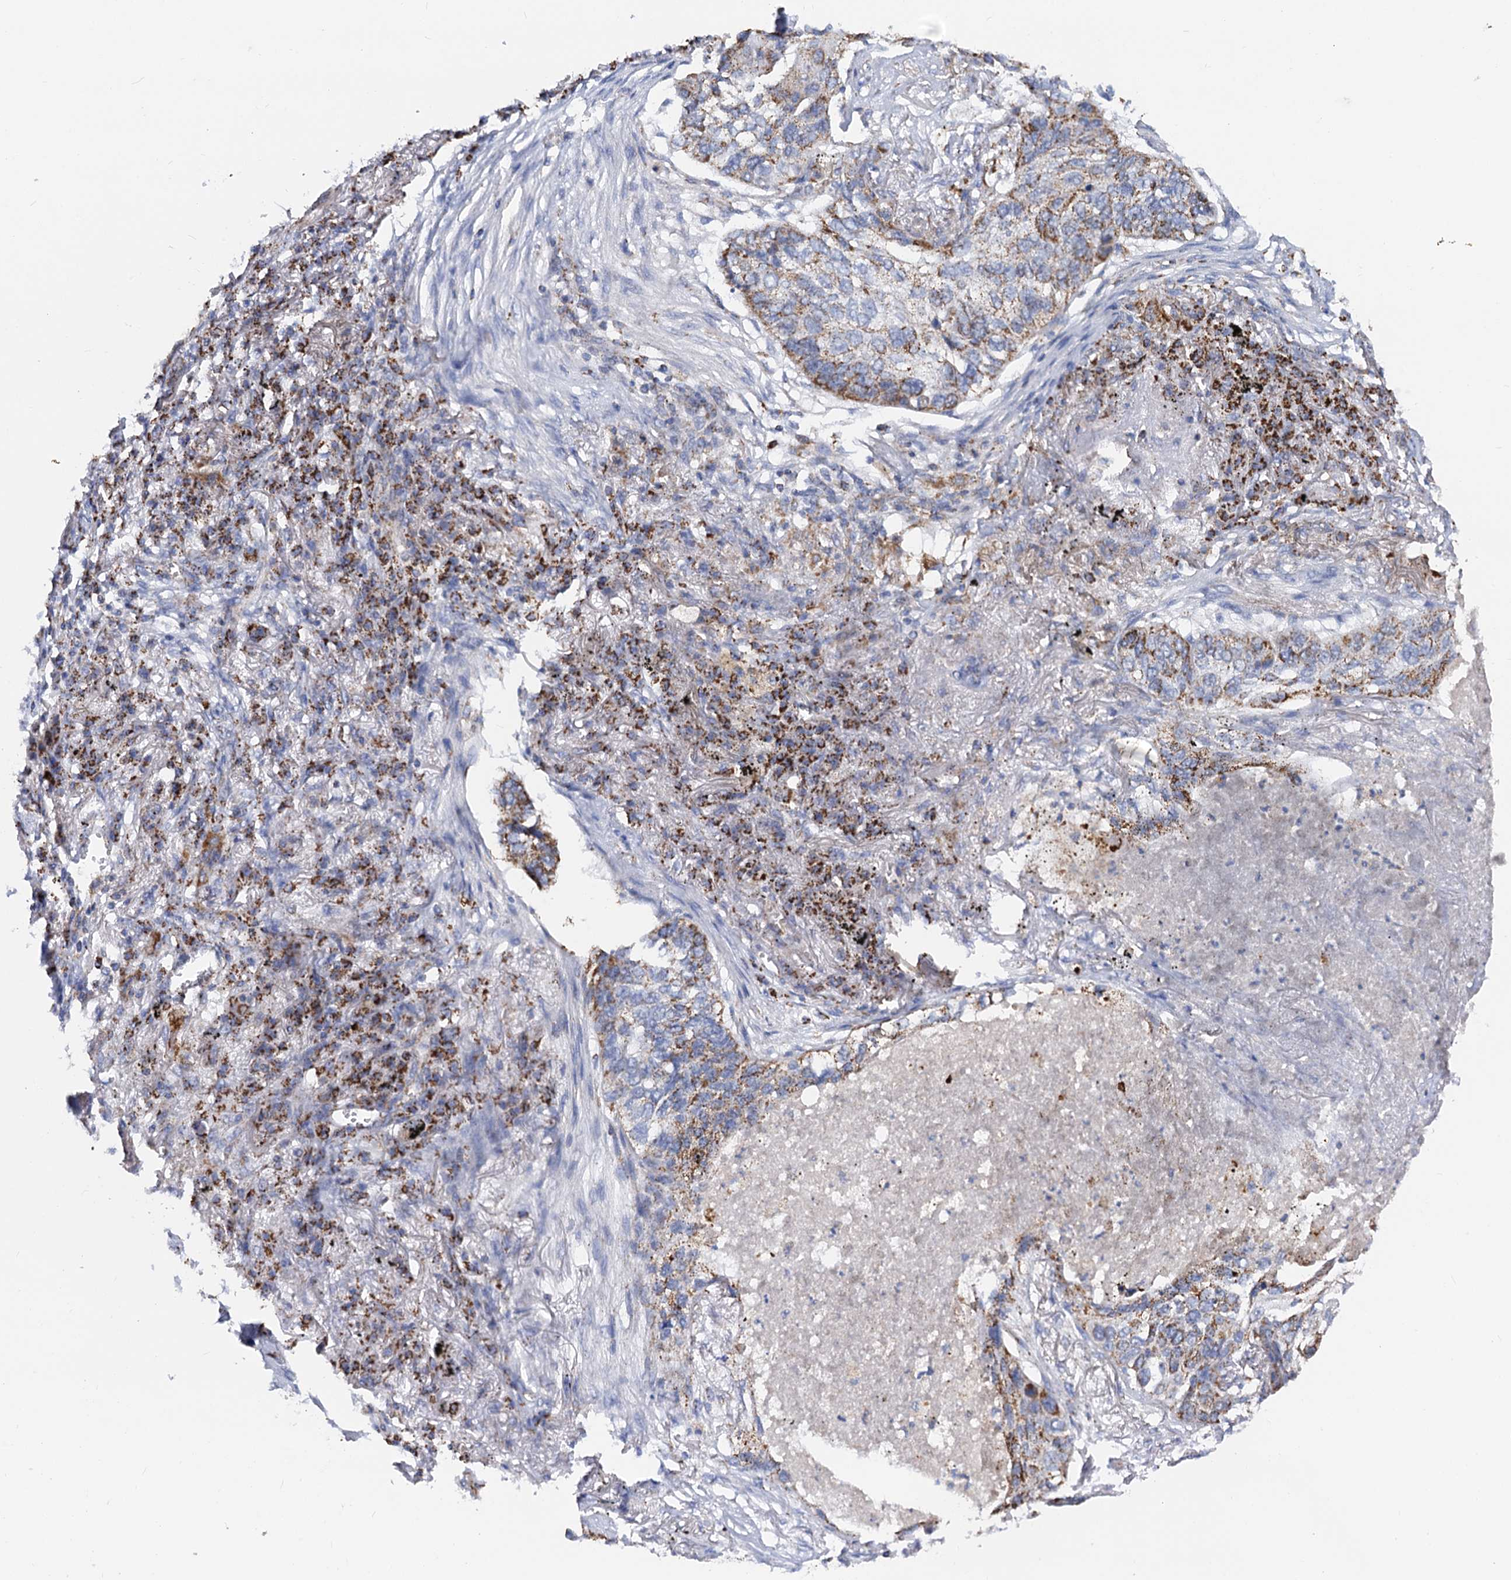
{"staining": {"intensity": "moderate", "quantity": ">75%", "location": "cytoplasmic/membranous"}, "tissue": "lung cancer", "cell_type": "Tumor cells", "image_type": "cancer", "snomed": [{"axis": "morphology", "description": "Squamous cell carcinoma, NOS"}, {"axis": "topography", "description": "Lung"}], "caption": "Protein expression analysis of lung cancer (squamous cell carcinoma) shows moderate cytoplasmic/membranous expression in approximately >75% of tumor cells.", "gene": "C2CD3", "patient": {"sex": "female", "age": 63}}